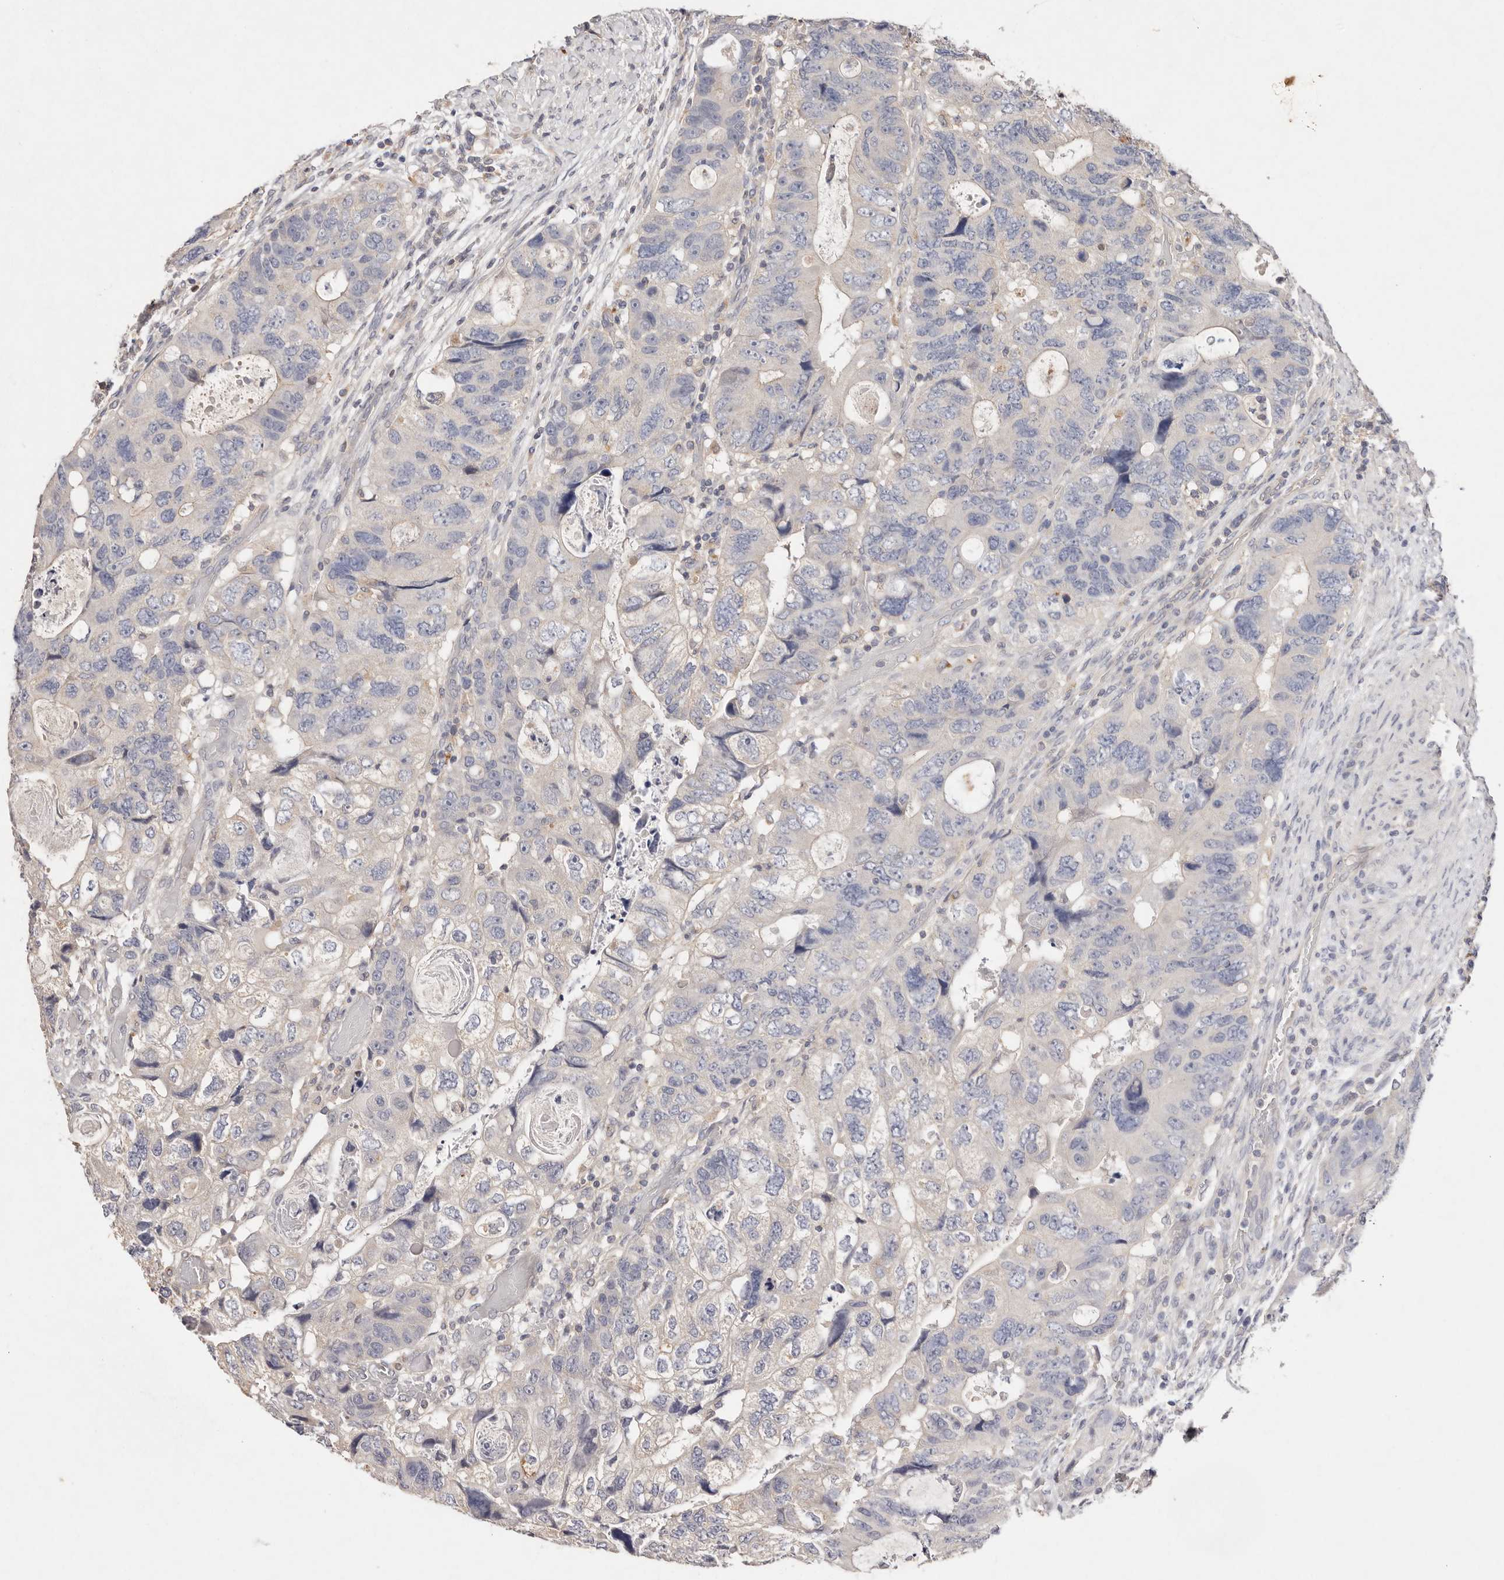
{"staining": {"intensity": "negative", "quantity": "none", "location": "none"}, "tissue": "colorectal cancer", "cell_type": "Tumor cells", "image_type": "cancer", "snomed": [{"axis": "morphology", "description": "Adenocarcinoma, NOS"}, {"axis": "topography", "description": "Rectum"}], "caption": "Immunohistochemical staining of colorectal adenocarcinoma exhibits no significant expression in tumor cells.", "gene": "THBS3", "patient": {"sex": "male", "age": 59}}